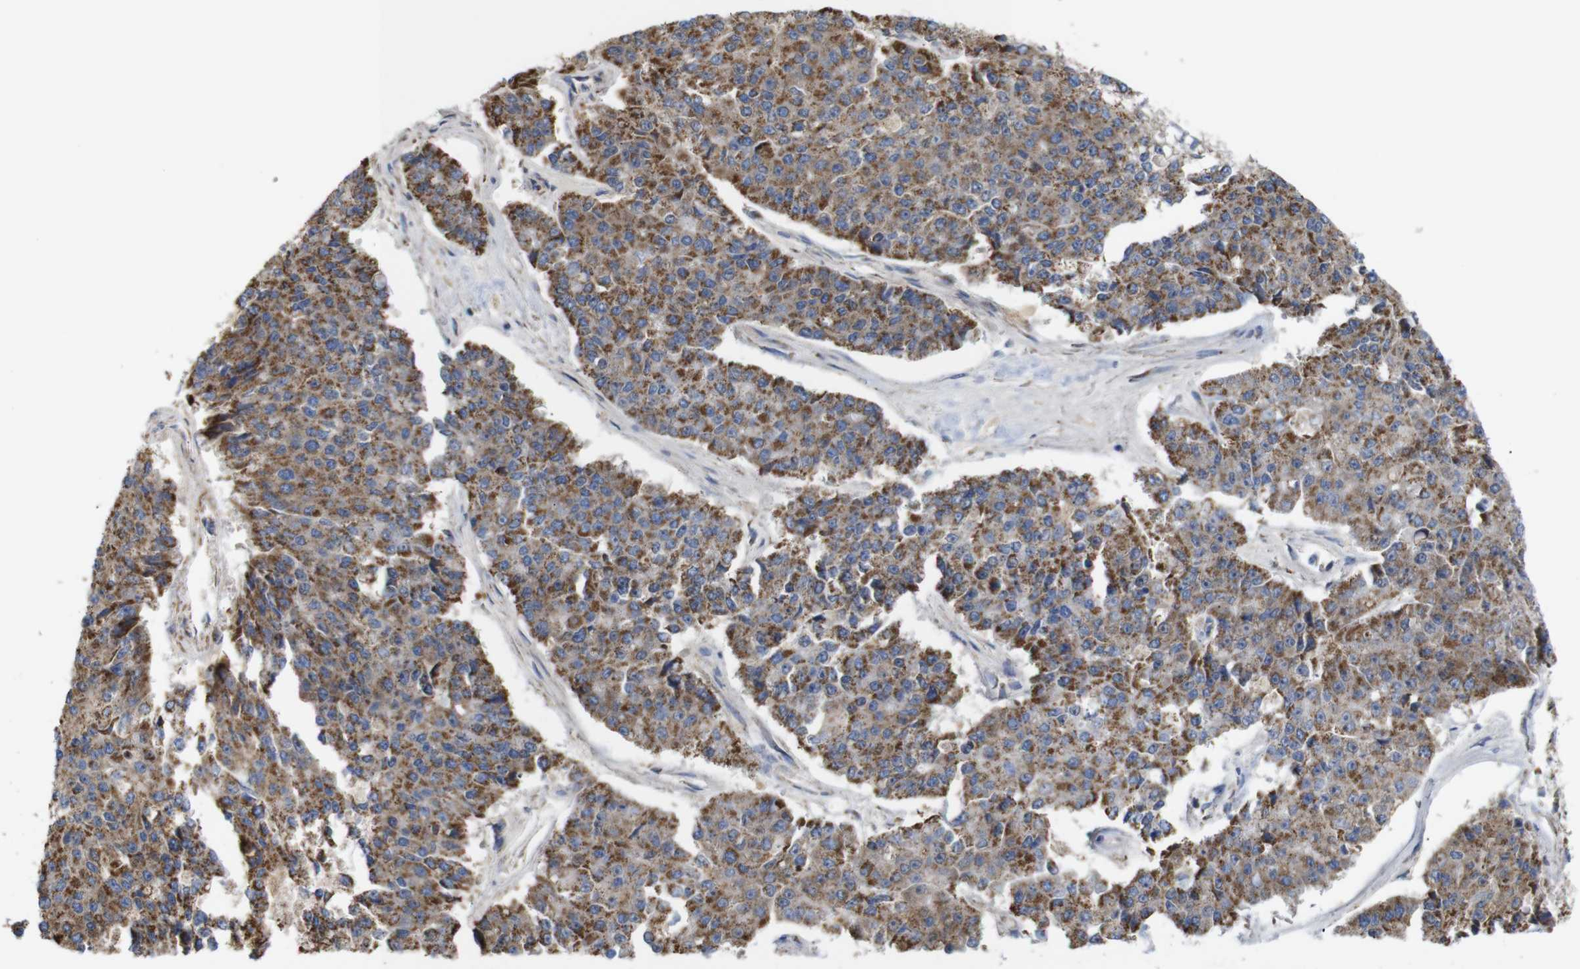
{"staining": {"intensity": "strong", "quantity": ">75%", "location": "cytoplasmic/membranous"}, "tissue": "pancreatic cancer", "cell_type": "Tumor cells", "image_type": "cancer", "snomed": [{"axis": "morphology", "description": "Adenocarcinoma, NOS"}, {"axis": "topography", "description": "Pancreas"}], "caption": "A brown stain highlights strong cytoplasmic/membranous expression of a protein in pancreatic adenocarcinoma tumor cells.", "gene": "FAM171B", "patient": {"sex": "male", "age": 50}}